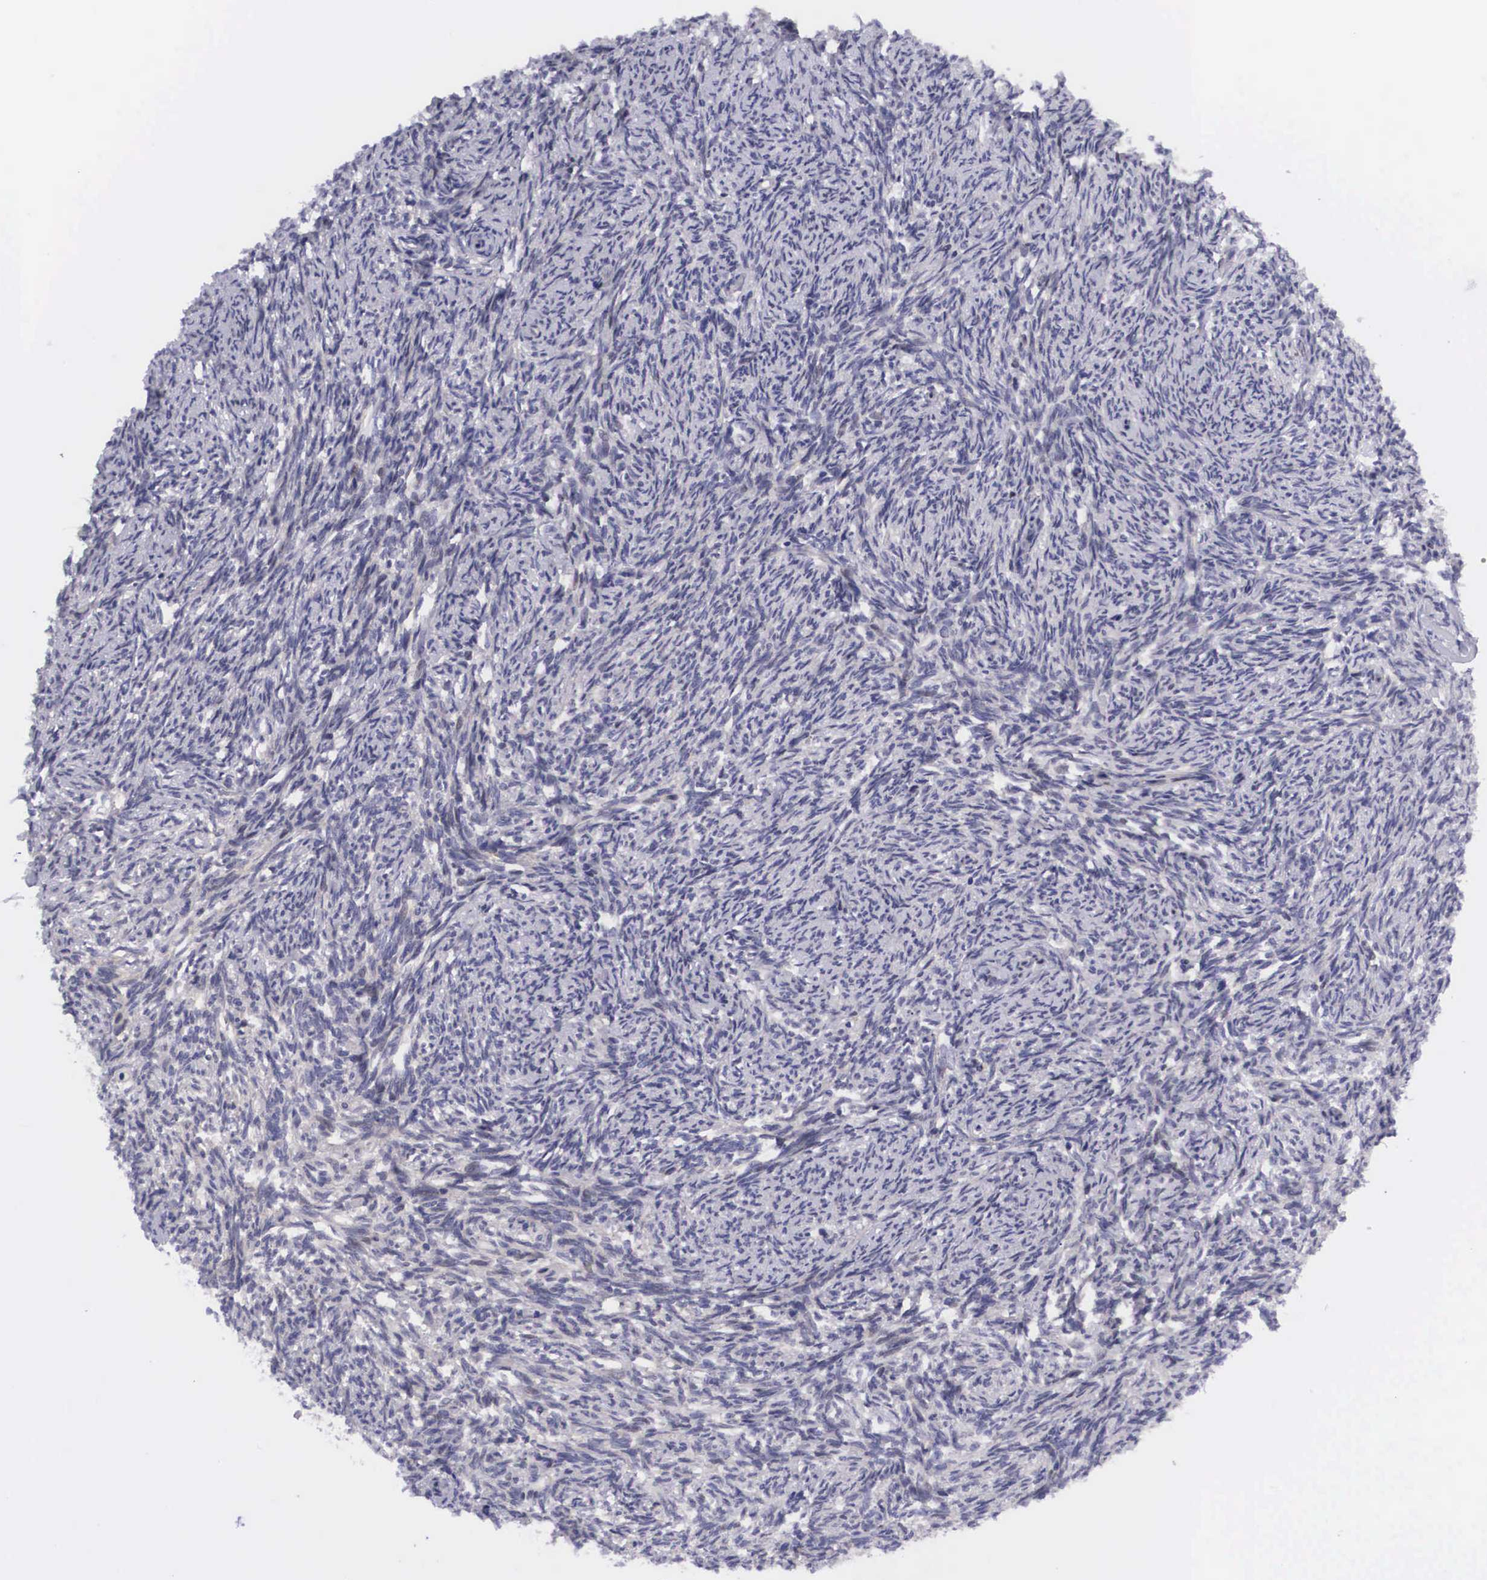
{"staining": {"intensity": "negative", "quantity": "none", "location": "none"}, "tissue": "ovary", "cell_type": "Ovarian stroma cells", "image_type": "normal", "snomed": [{"axis": "morphology", "description": "Normal tissue, NOS"}, {"axis": "topography", "description": "Ovary"}], "caption": "The photomicrograph reveals no significant expression in ovarian stroma cells of ovary.", "gene": "EMID1", "patient": {"sex": "female", "age": 54}}